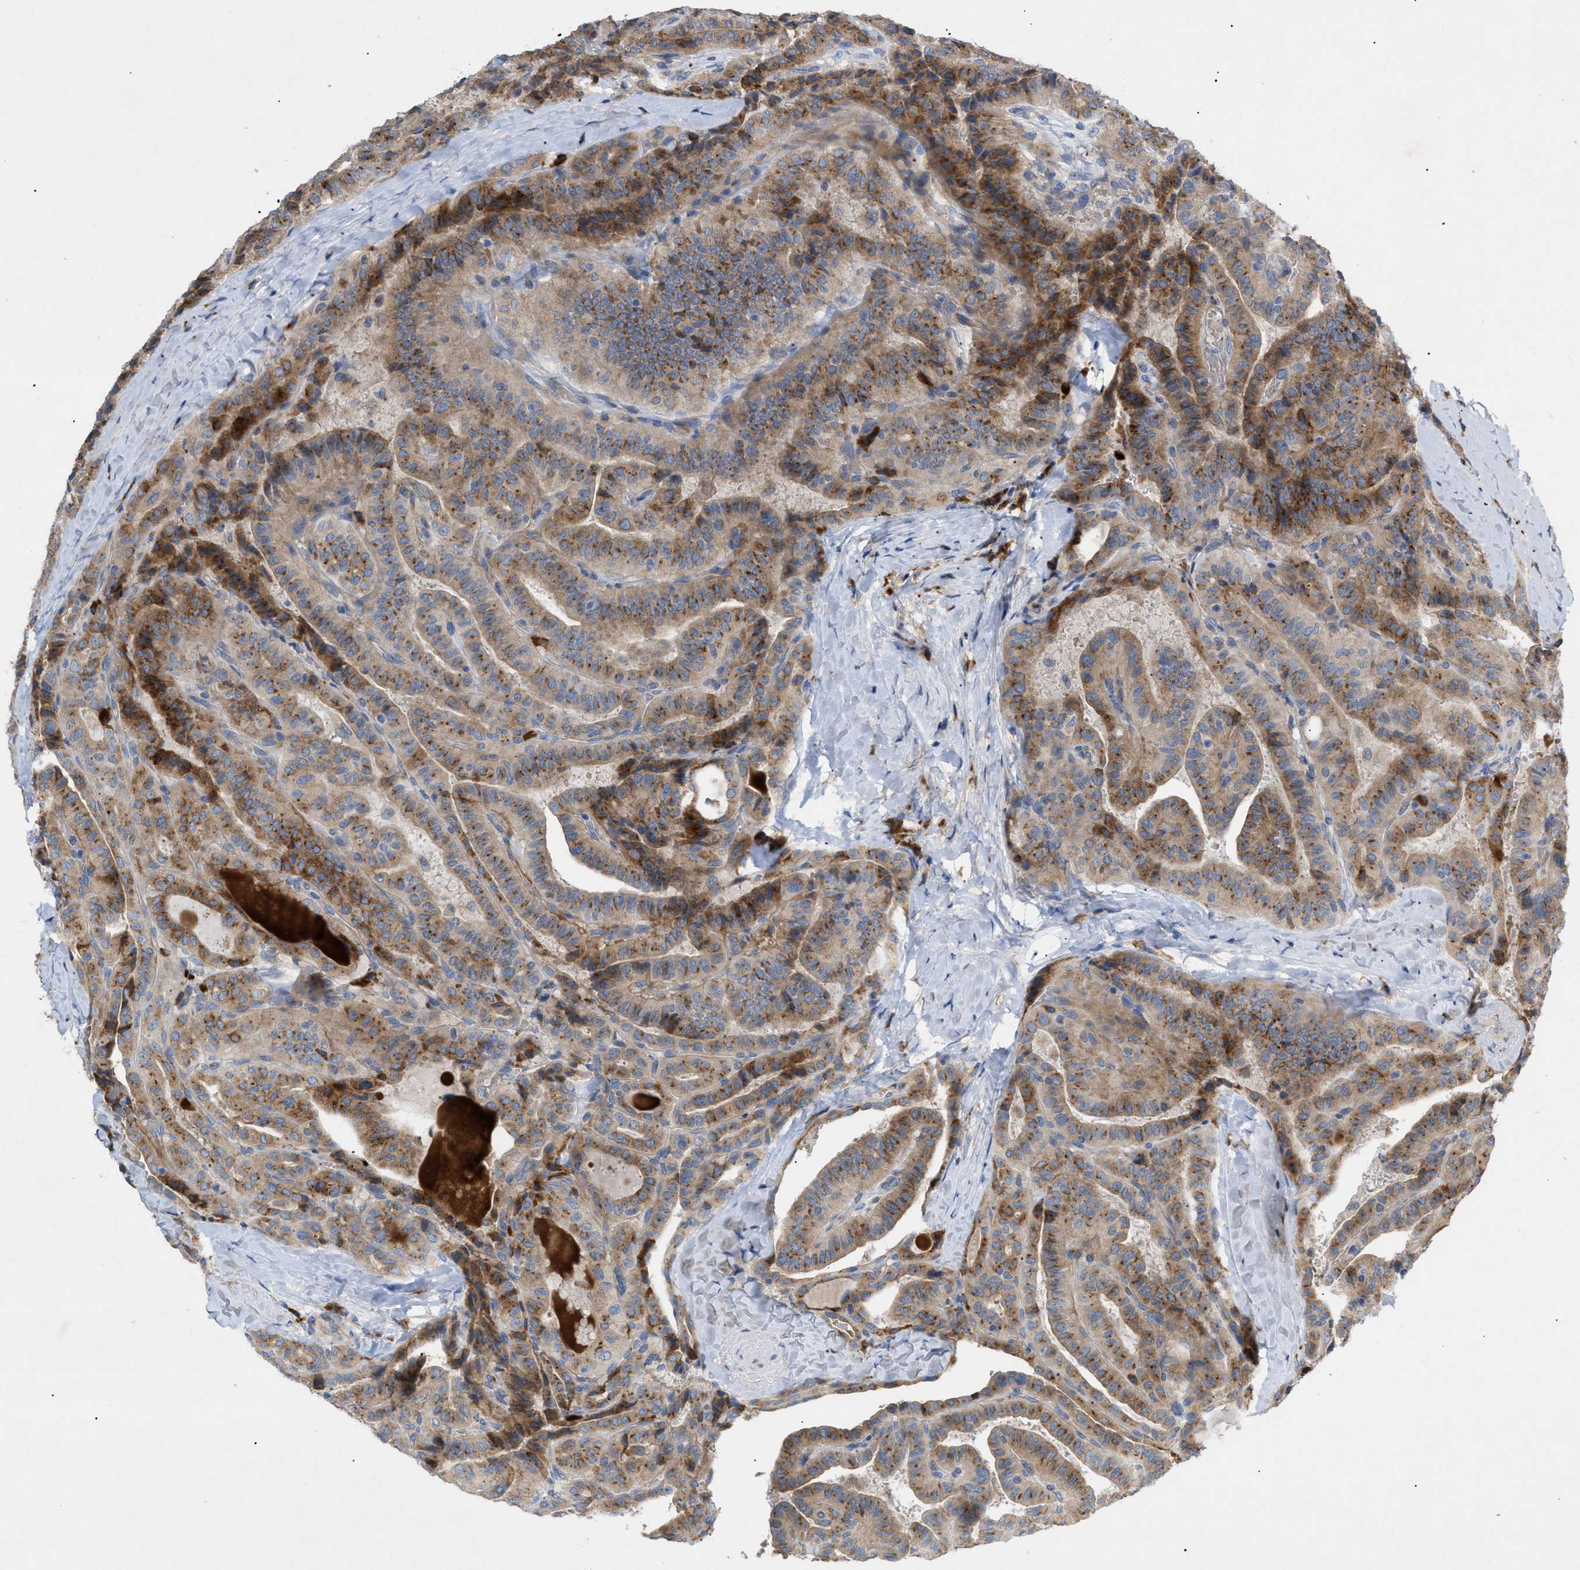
{"staining": {"intensity": "moderate", "quantity": ">75%", "location": "cytoplasmic/membranous"}, "tissue": "thyroid cancer", "cell_type": "Tumor cells", "image_type": "cancer", "snomed": [{"axis": "morphology", "description": "Papillary adenocarcinoma, NOS"}, {"axis": "topography", "description": "Thyroid gland"}], "caption": "Moderate cytoplasmic/membranous positivity for a protein is identified in about >75% of tumor cells of thyroid papillary adenocarcinoma using immunohistochemistry.", "gene": "SLC50A1", "patient": {"sex": "male", "age": 77}}